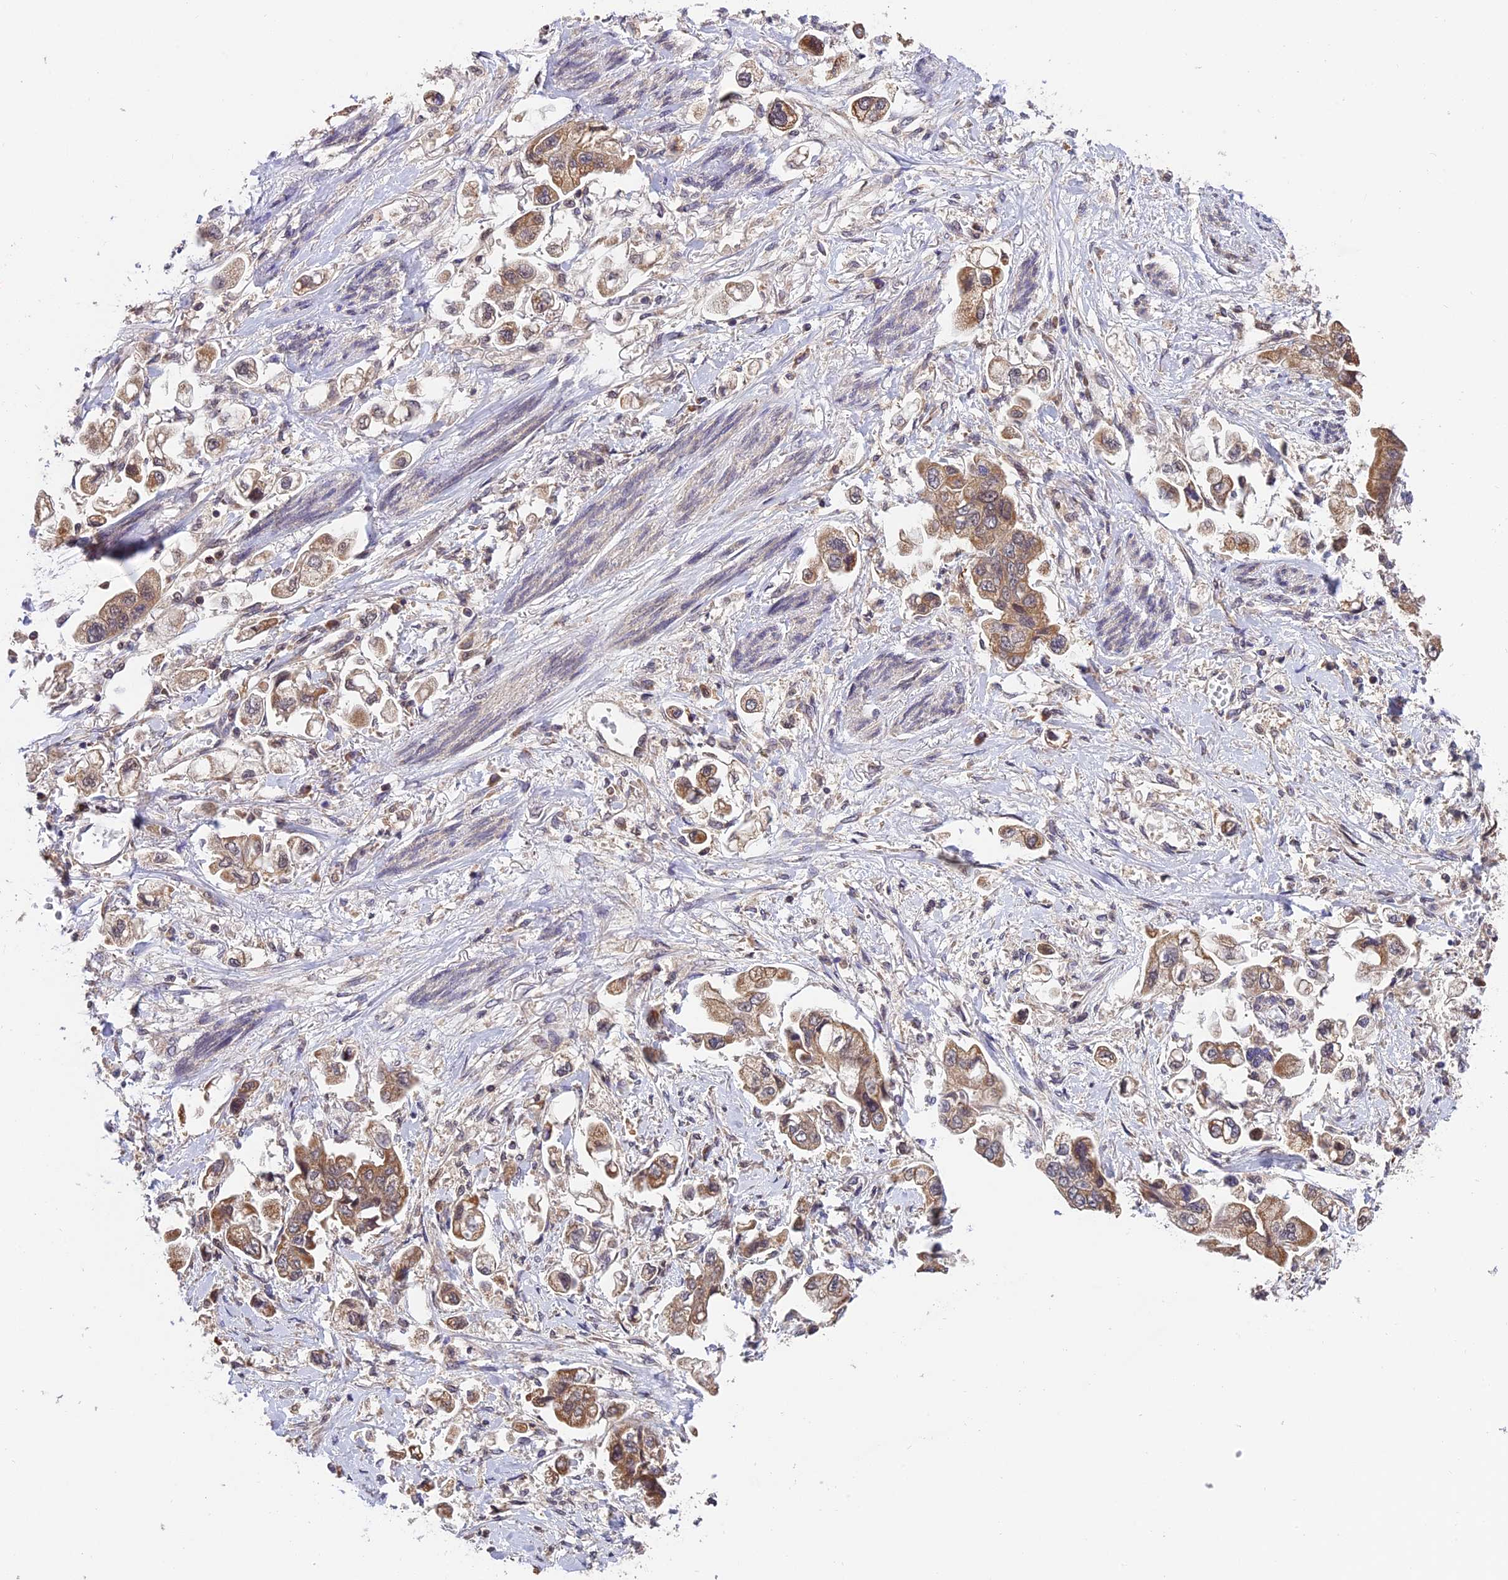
{"staining": {"intensity": "moderate", "quantity": ">75%", "location": "cytoplasmic/membranous"}, "tissue": "stomach cancer", "cell_type": "Tumor cells", "image_type": "cancer", "snomed": [{"axis": "morphology", "description": "Adenocarcinoma, NOS"}, {"axis": "topography", "description": "Stomach"}], "caption": "Immunohistochemistry histopathology image of human stomach cancer (adenocarcinoma) stained for a protein (brown), which reveals medium levels of moderate cytoplasmic/membranous positivity in approximately >75% of tumor cells.", "gene": "MNS1", "patient": {"sex": "male", "age": 62}}